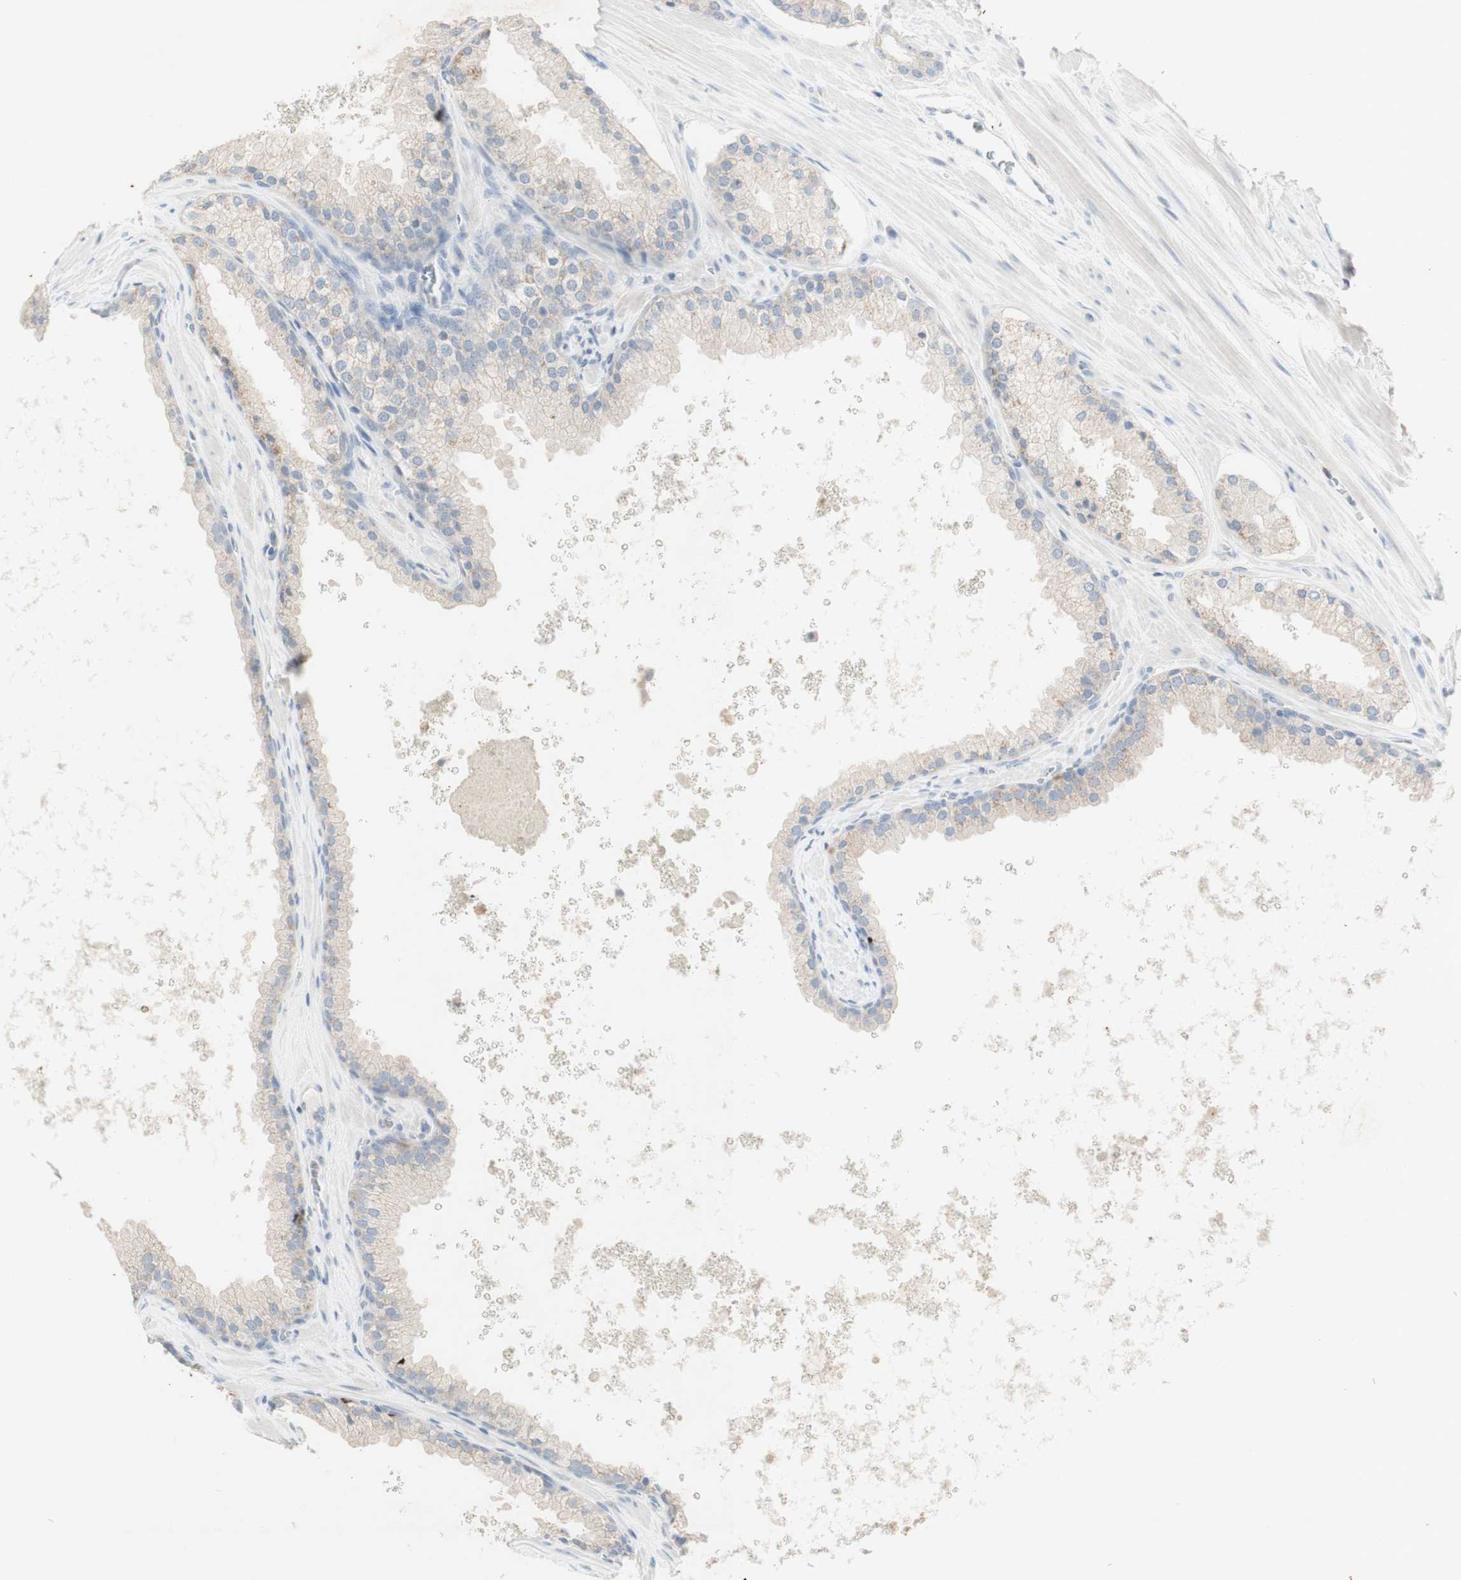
{"staining": {"intensity": "negative", "quantity": "none", "location": "none"}, "tissue": "prostate cancer", "cell_type": "Tumor cells", "image_type": "cancer", "snomed": [{"axis": "morphology", "description": "Adenocarcinoma, High grade"}, {"axis": "topography", "description": "Prostate"}], "caption": "High magnification brightfield microscopy of prostate cancer (high-grade adenocarcinoma) stained with DAB (brown) and counterstained with hematoxylin (blue): tumor cells show no significant expression.", "gene": "ATP6V1B1", "patient": {"sex": "male", "age": 65}}